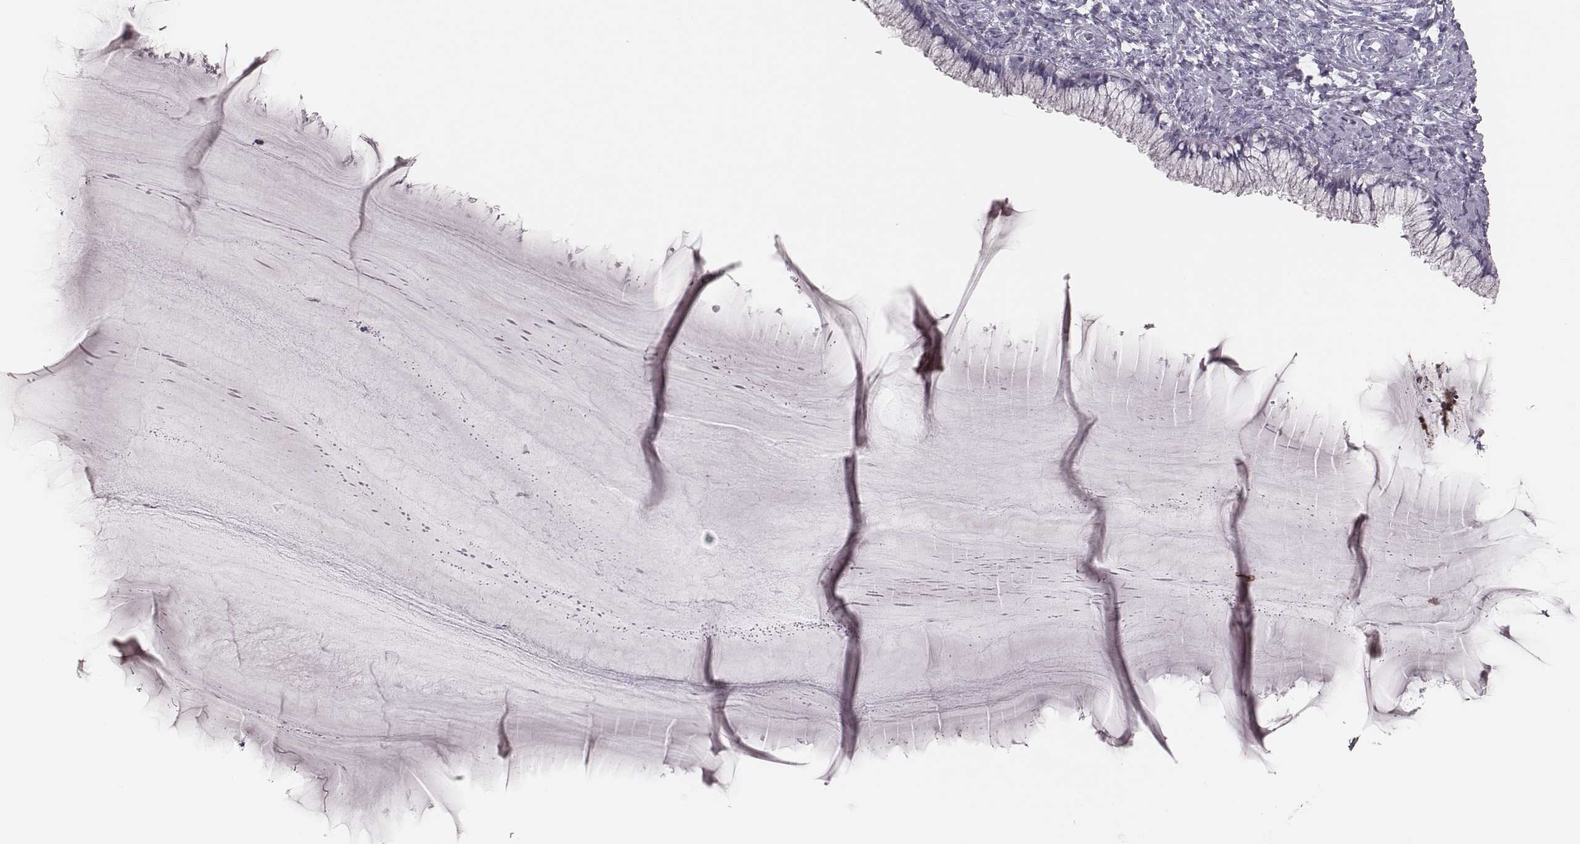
{"staining": {"intensity": "negative", "quantity": "none", "location": "none"}, "tissue": "cervix", "cell_type": "Glandular cells", "image_type": "normal", "snomed": [{"axis": "morphology", "description": "Normal tissue, NOS"}, {"axis": "topography", "description": "Cervix"}], "caption": "Immunohistochemistry of unremarkable cervix exhibits no positivity in glandular cells. The staining is performed using DAB (3,3'-diaminobenzidine) brown chromogen with nuclei counter-stained in using hematoxylin.", "gene": "ELANE", "patient": {"sex": "female", "age": 37}}